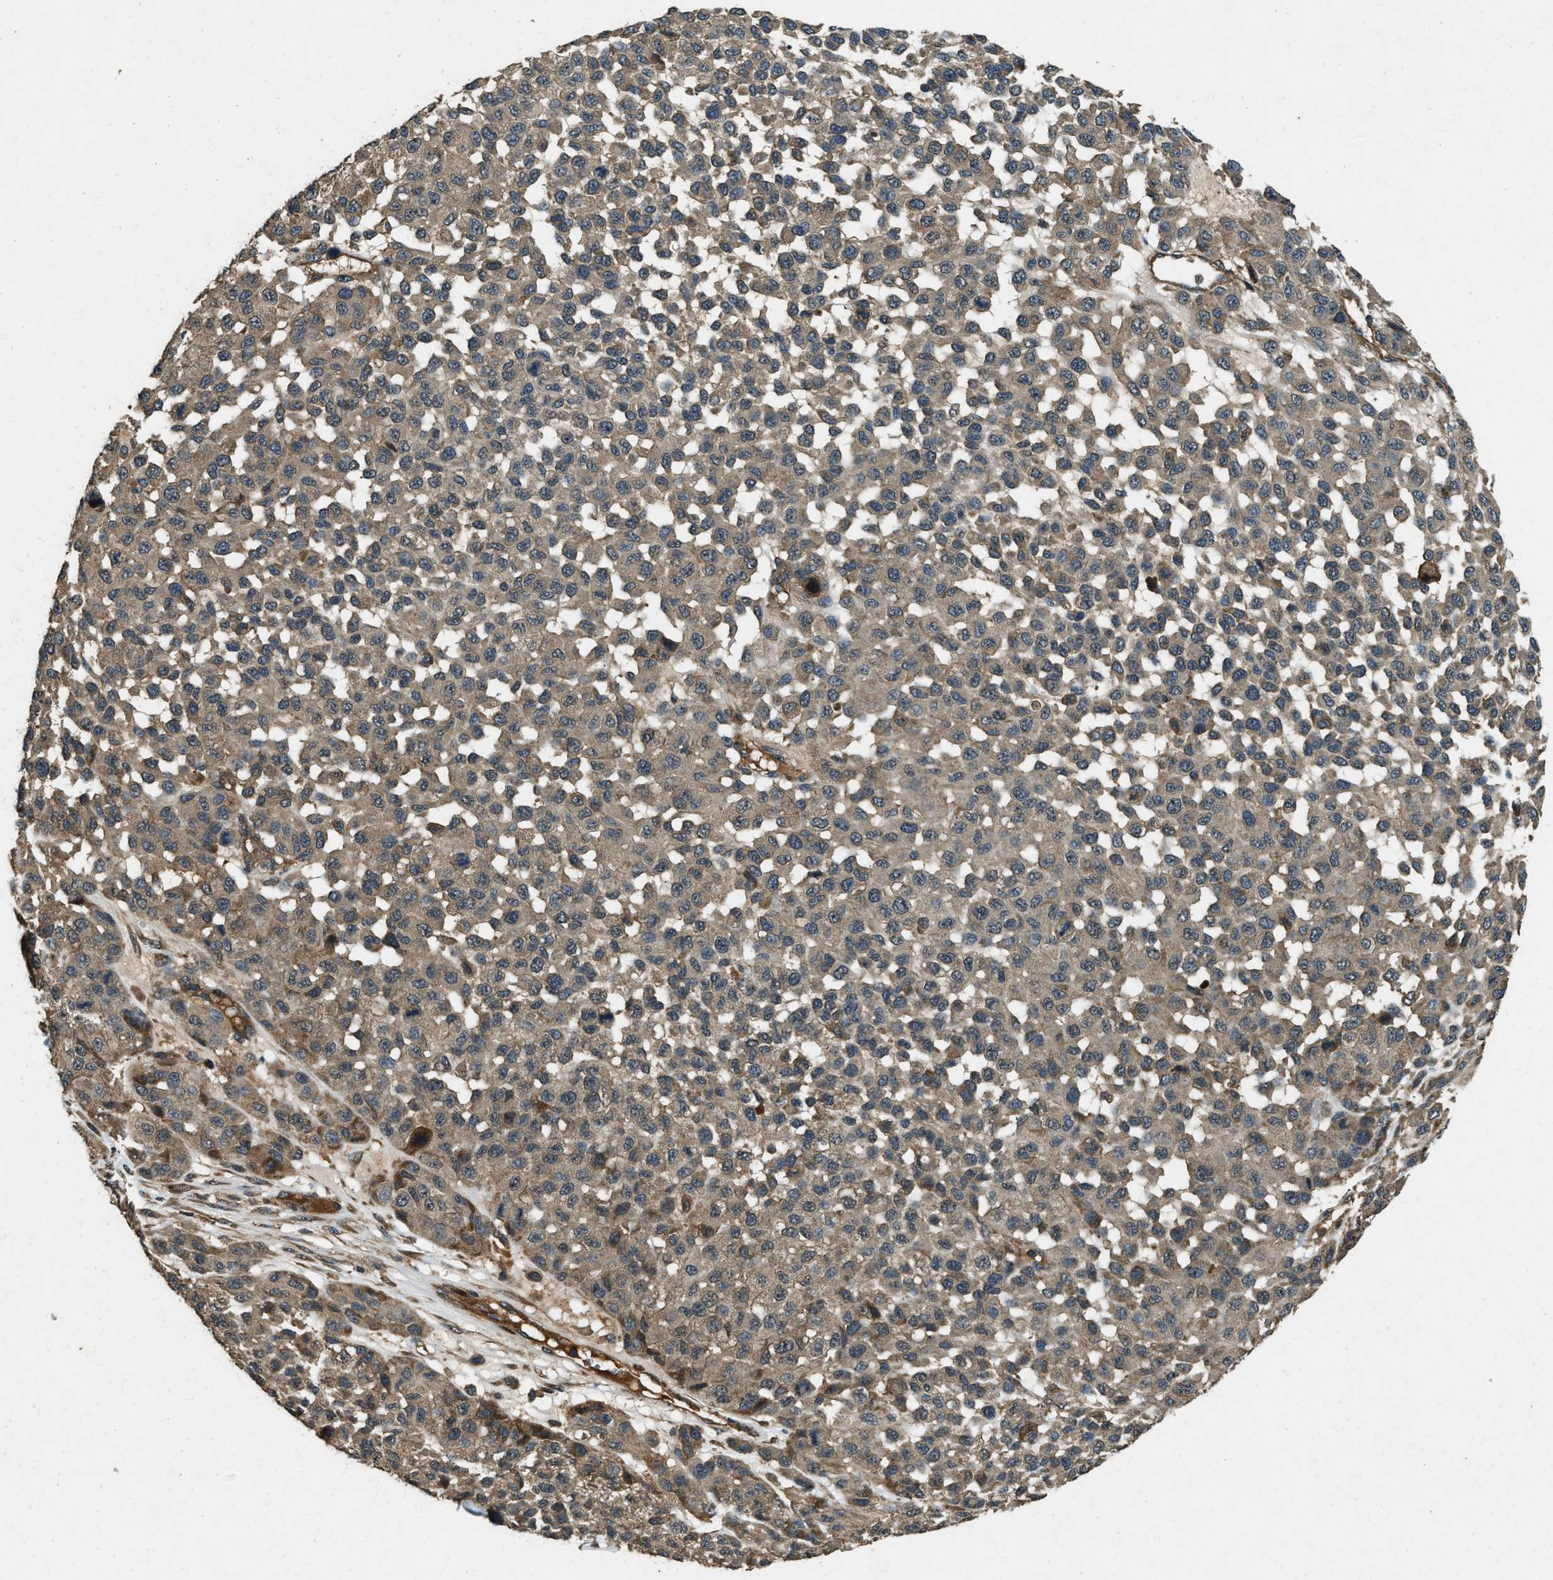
{"staining": {"intensity": "weak", "quantity": "25%-75%", "location": "cytoplasmic/membranous"}, "tissue": "melanoma", "cell_type": "Tumor cells", "image_type": "cancer", "snomed": [{"axis": "morphology", "description": "Malignant melanoma, NOS"}, {"axis": "topography", "description": "Skin"}], "caption": "The image demonstrates immunohistochemical staining of malignant melanoma. There is weak cytoplasmic/membranous staining is identified in approximately 25%-75% of tumor cells. Using DAB (brown) and hematoxylin (blue) stains, captured at high magnification using brightfield microscopy.", "gene": "ATP8B1", "patient": {"sex": "male", "age": 62}}